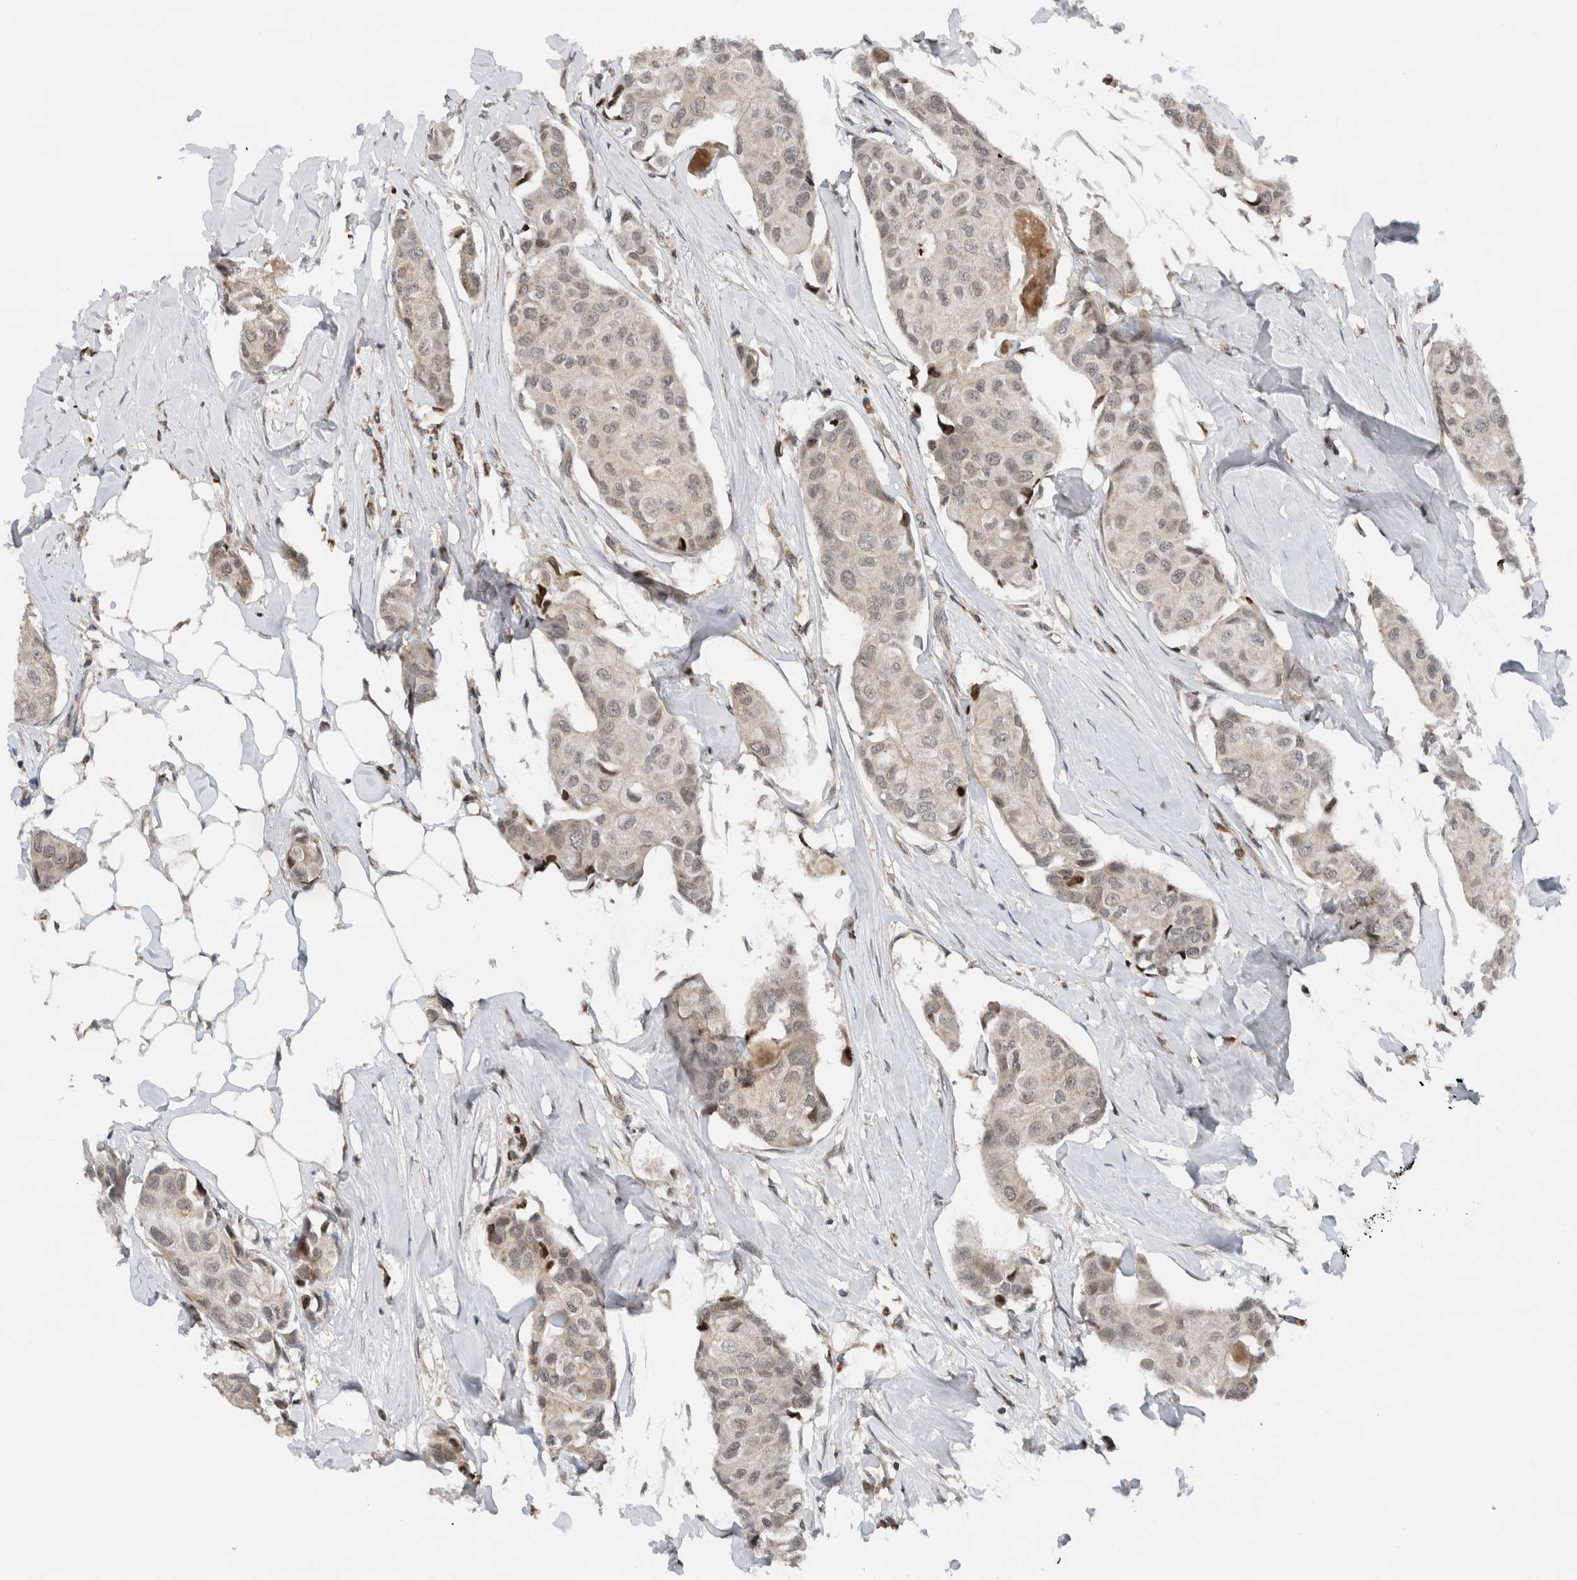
{"staining": {"intensity": "weak", "quantity": "<25%", "location": "nuclear"}, "tissue": "breast cancer", "cell_type": "Tumor cells", "image_type": "cancer", "snomed": [{"axis": "morphology", "description": "Duct carcinoma"}, {"axis": "topography", "description": "Breast"}], "caption": "IHC image of breast cancer stained for a protein (brown), which shows no positivity in tumor cells.", "gene": "NPLOC4", "patient": {"sex": "female", "age": 80}}